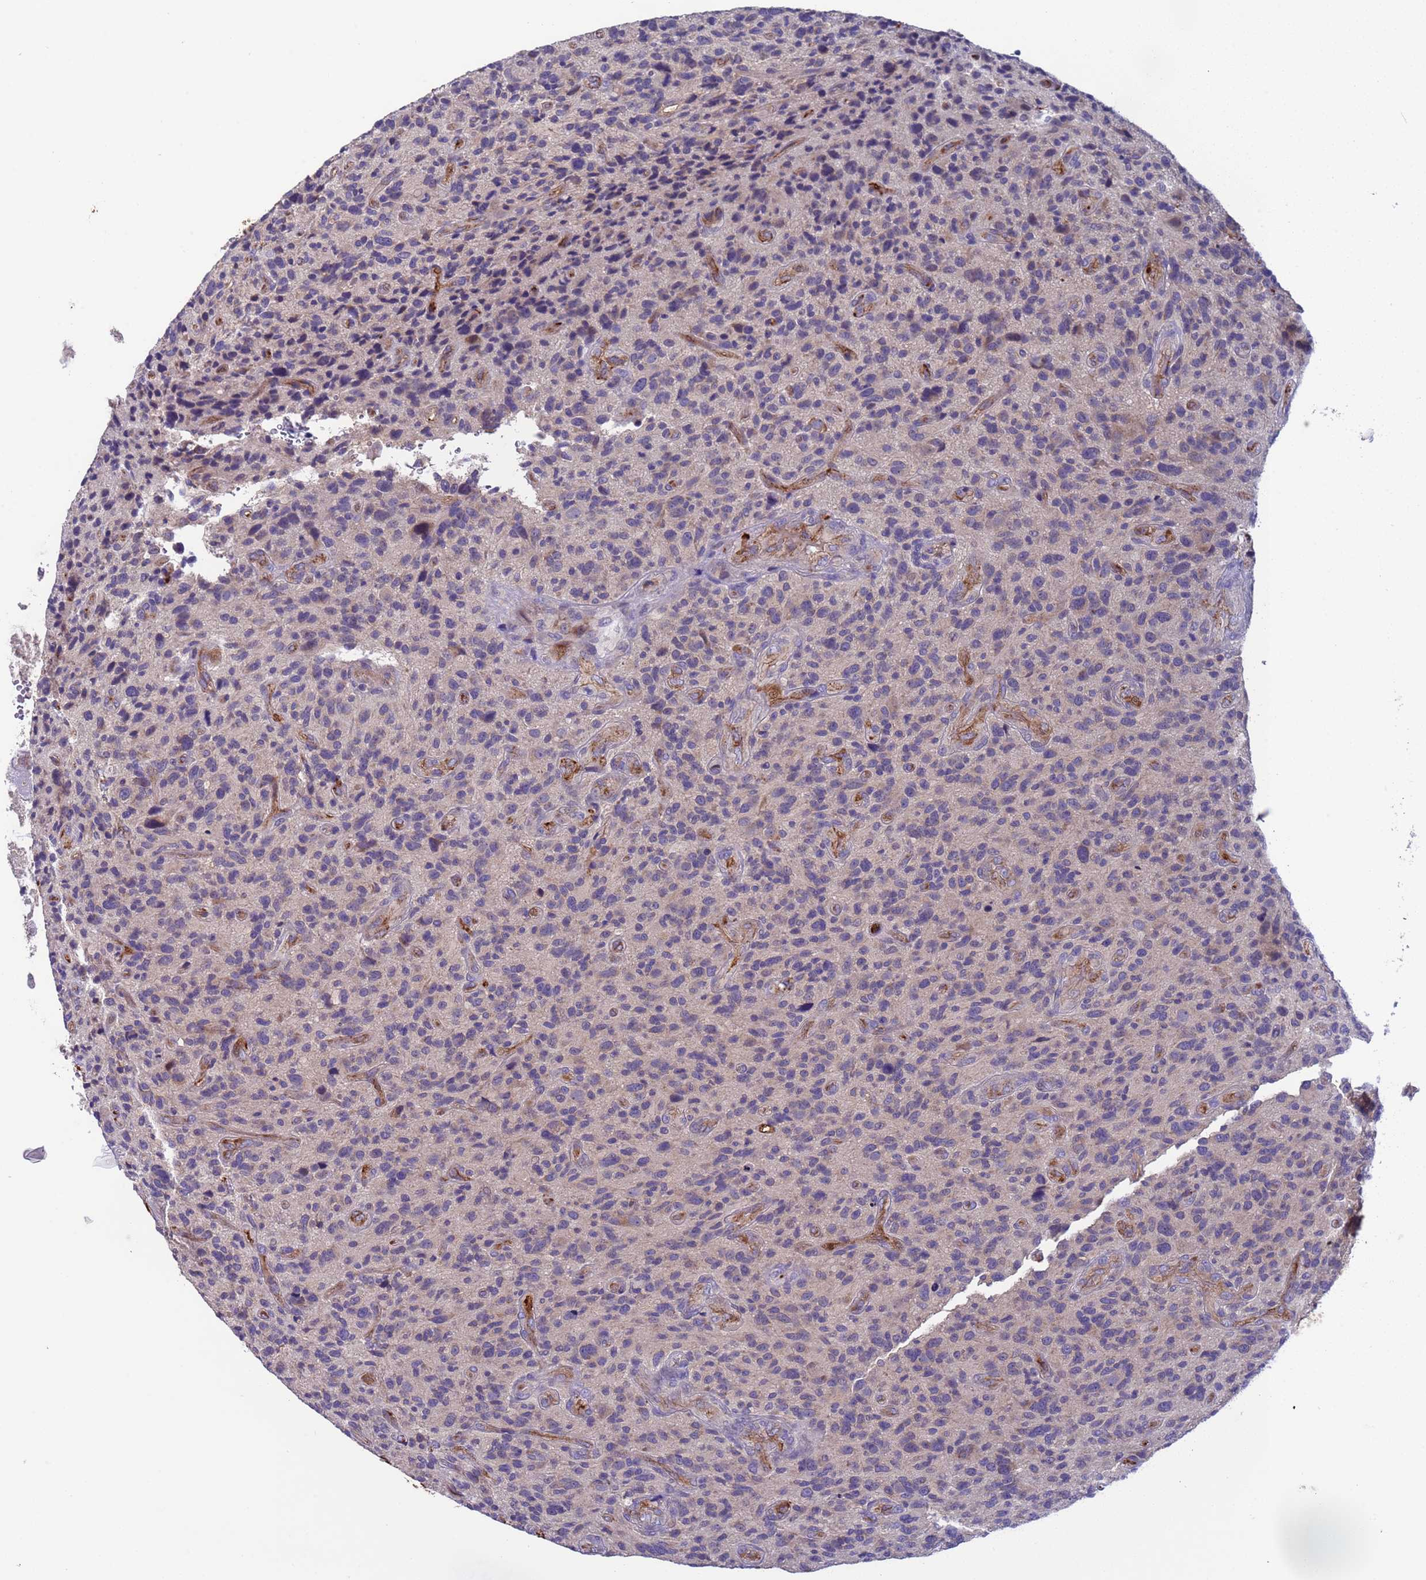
{"staining": {"intensity": "negative", "quantity": "none", "location": "none"}, "tissue": "glioma", "cell_type": "Tumor cells", "image_type": "cancer", "snomed": [{"axis": "morphology", "description": "Glioma, malignant, High grade"}, {"axis": "topography", "description": "Brain"}], "caption": "The histopathology image displays no significant positivity in tumor cells of glioma.", "gene": "ZNF248", "patient": {"sex": "male", "age": 47}}